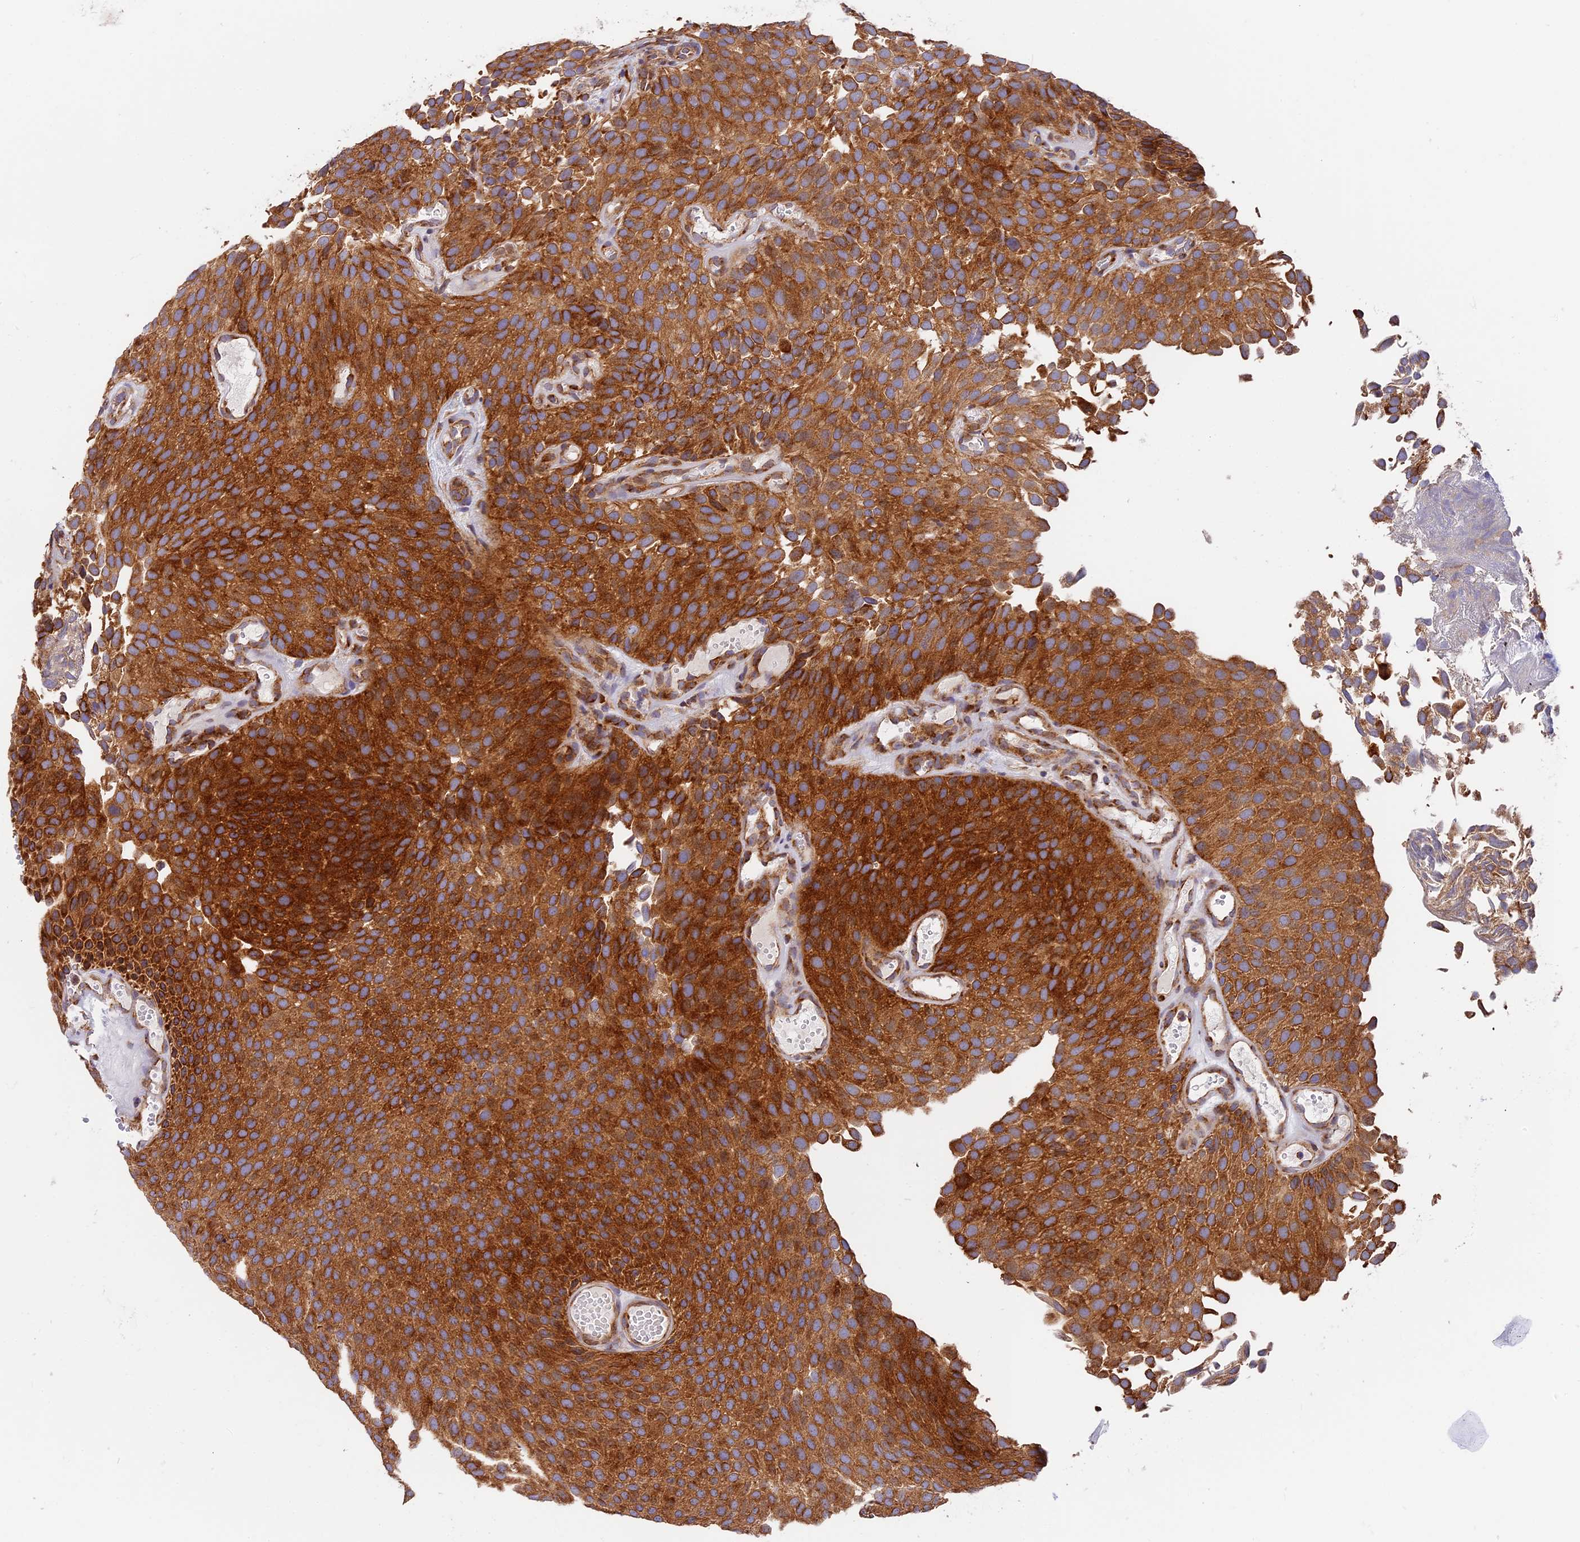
{"staining": {"intensity": "strong", "quantity": ">75%", "location": "cytoplasmic/membranous"}, "tissue": "urothelial cancer", "cell_type": "Tumor cells", "image_type": "cancer", "snomed": [{"axis": "morphology", "description": "Urothelial carcinoma, Low grade"}, {"axis": "topography", "description": "Urinary bladder"}], "caption": "Tumor cells reveal high levels of strong cytoplasmic/membranous expression in approximately >75% of cells in human urothelial carcinoma (low-grade). (Brightfield microscopy of DAB IHC at high magnification).", "gene": "MRAS", "patient": {"sex": "male", "age": 89}}